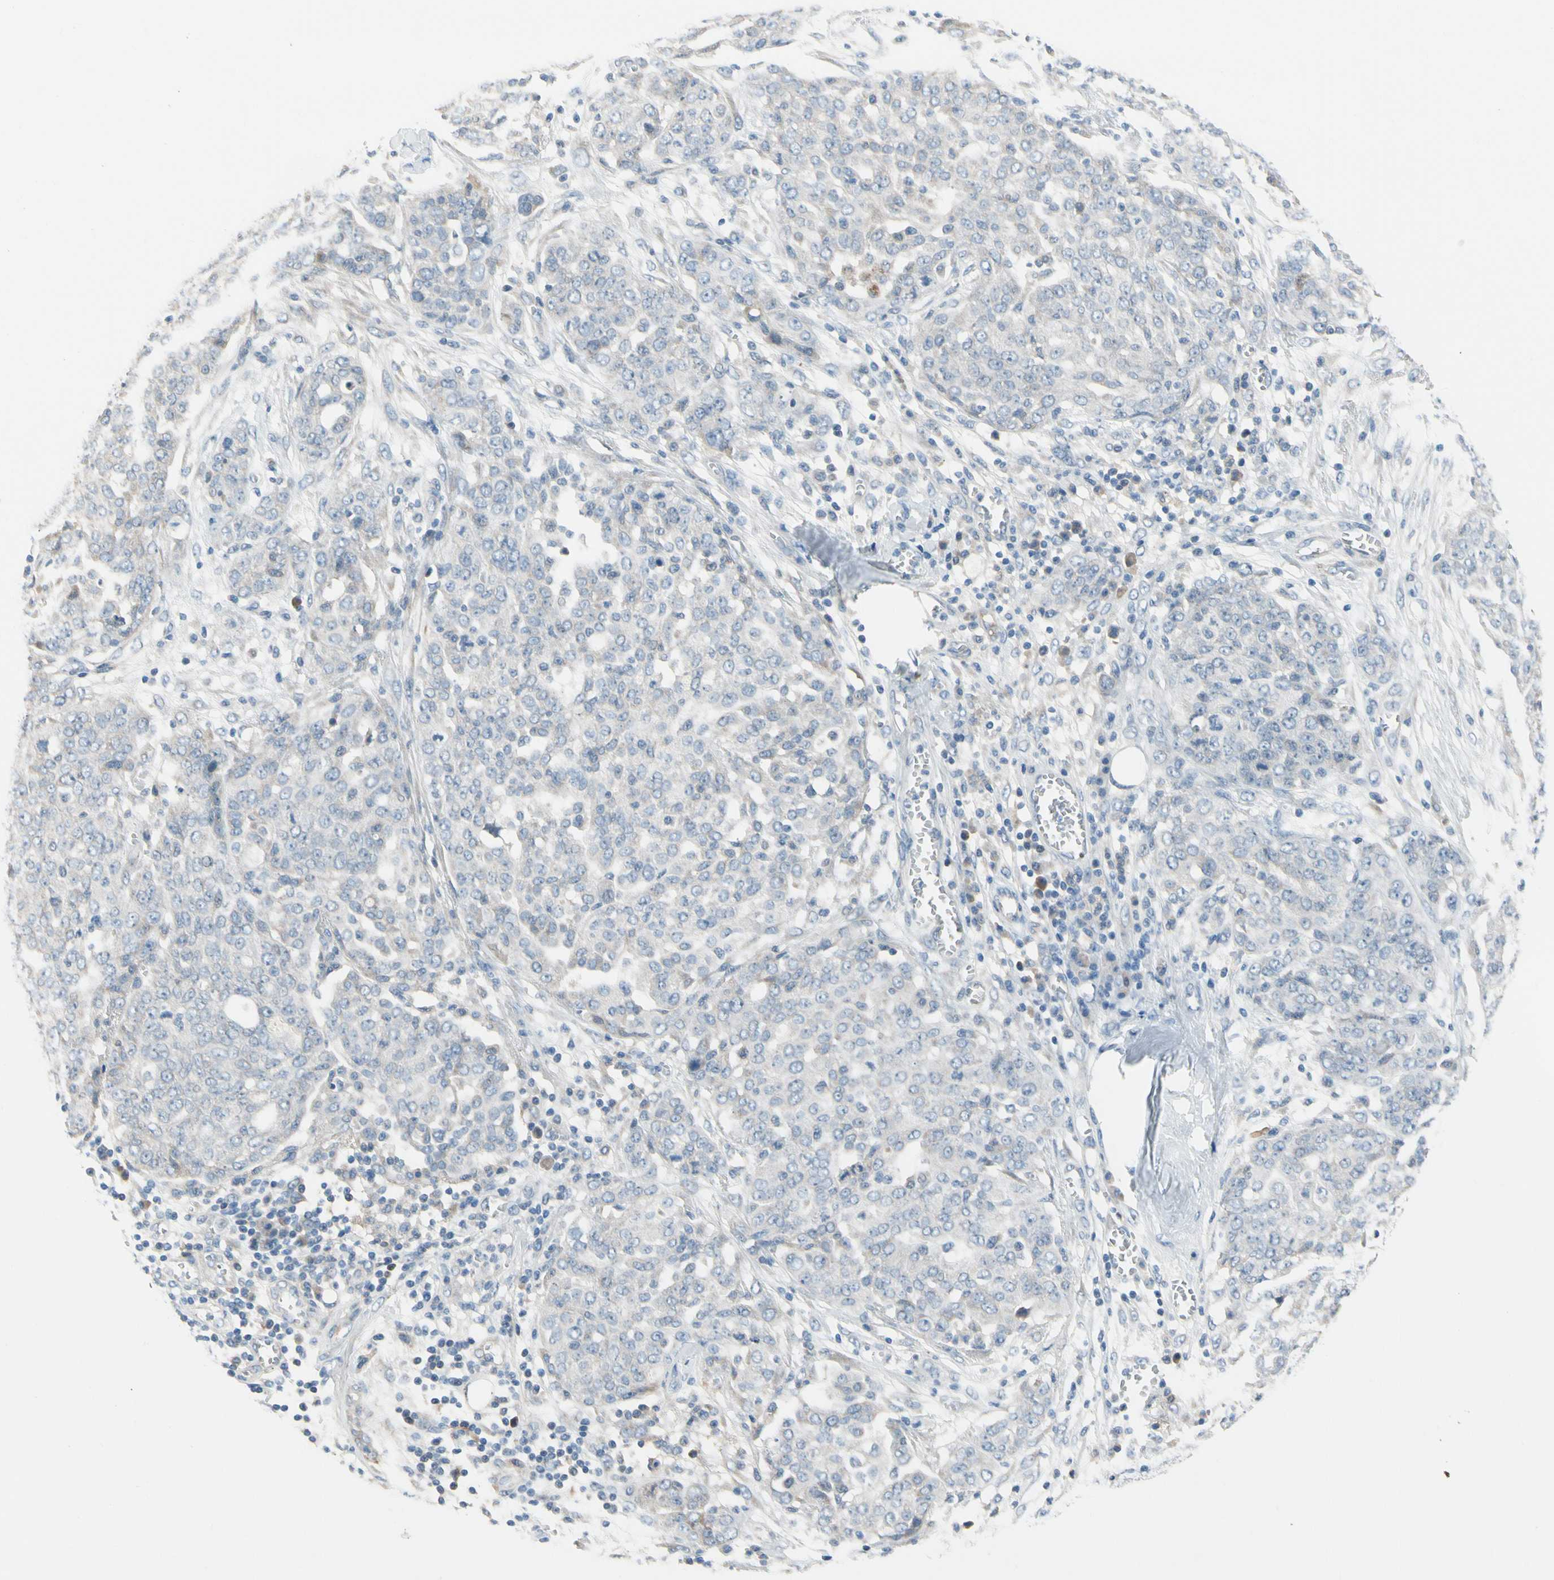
{"staining": {"intensity": "negative", "quantity": "none", "location": "none"}, "tissue": "ovarian cancer", "cell_type": "Tumor cells", "image_type": "cancer", "snomed": [{"axis": "morphology", "description": "Cystadenocarcinoma, serous, NOS"}, {"axis": "topography", "description": "Soft tissue"}, {"axis": "topography", "description": "Ovary"}], "caption": "This is an immunohistochemistry histopathology image of human ovarian serous cystadenocarcinoma. There is no staining in tumor cells.", "gene": "CNDP1", "patient": {"sex": "female", "age": 57}}